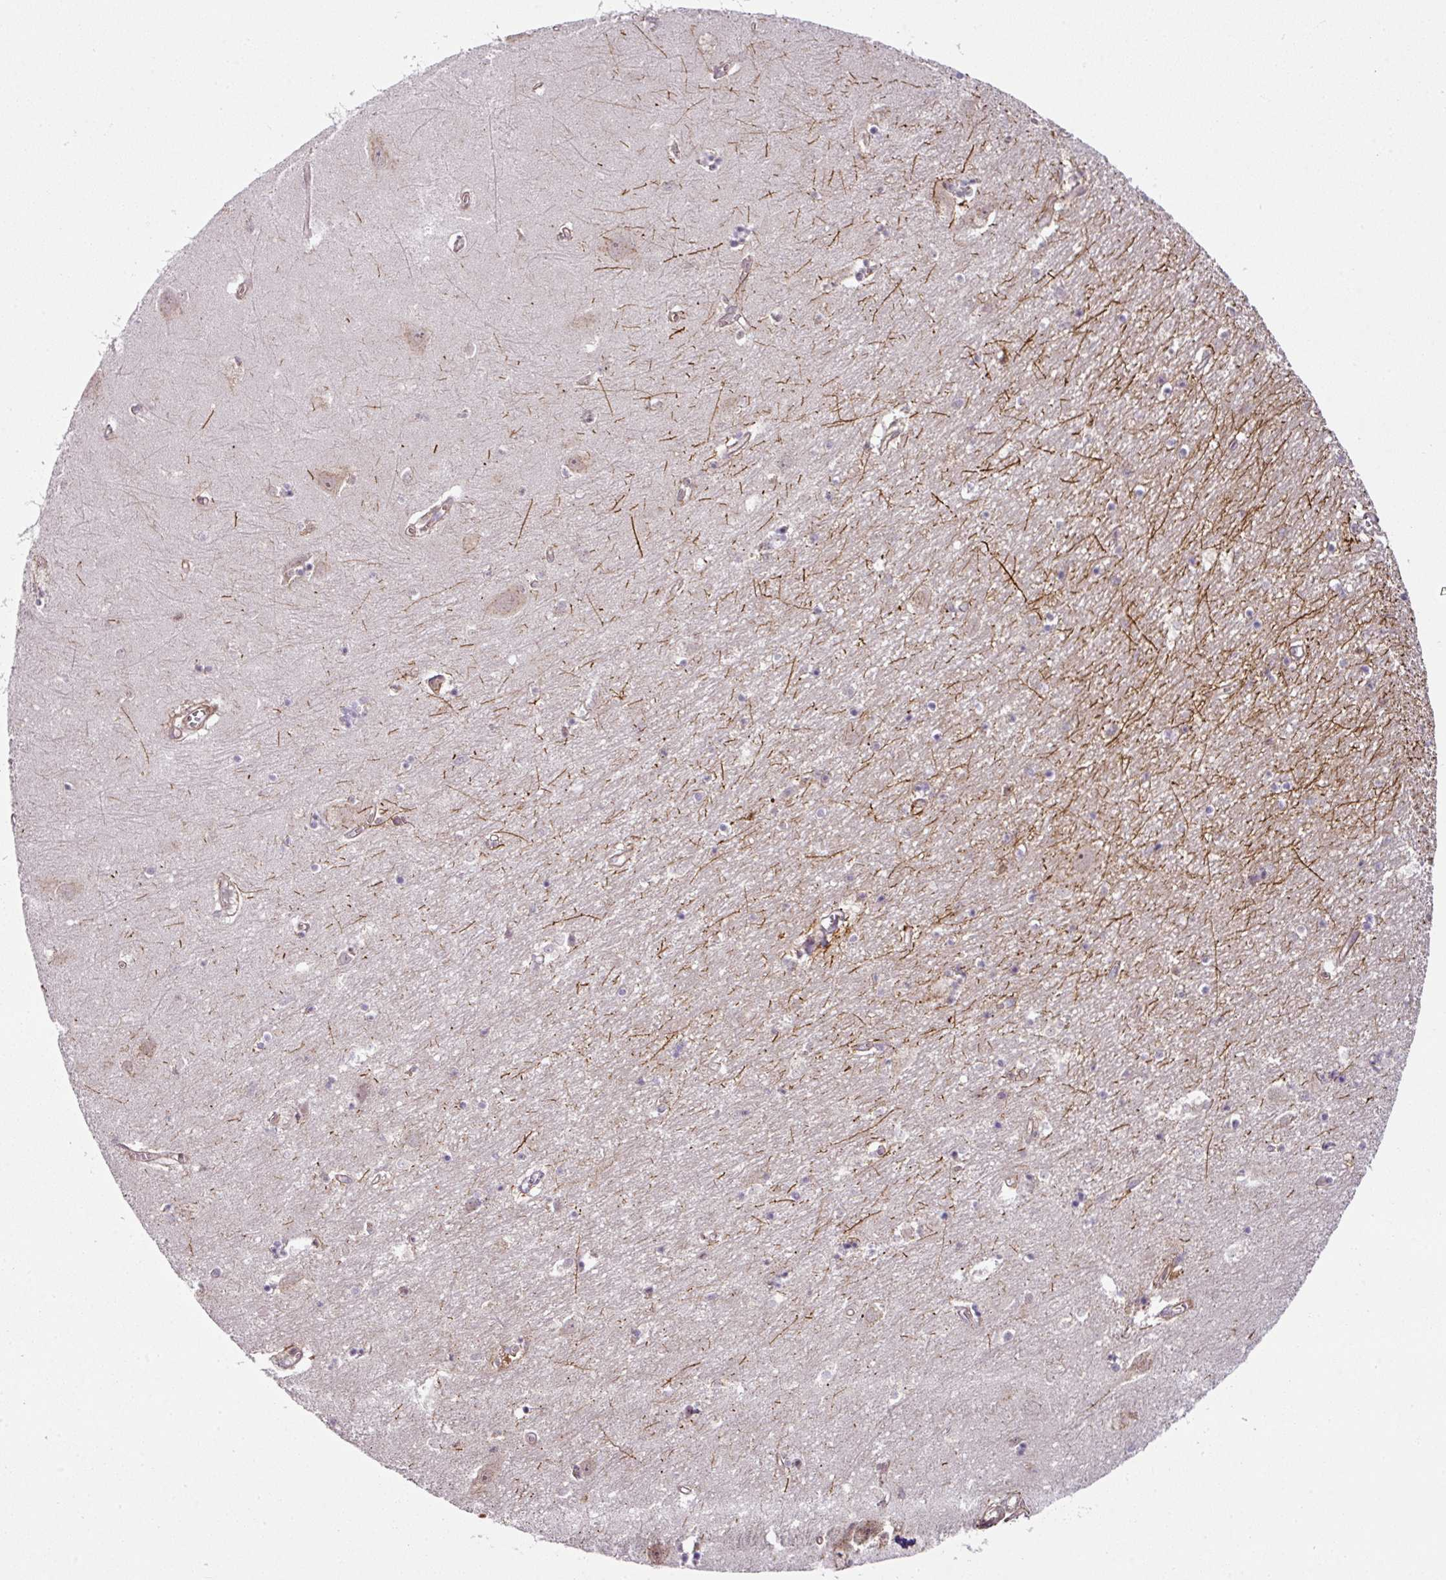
{"staining": {"intensity": "moderate", "quantity": "<25%", "location": "cytoplasmic/membranous"}, "tissue": "hippocampus", "cell_type": "Glial cells", "image_type": "normal", "snomed": [{"axis": "morphology", "description": "Normal tissue, NOS"}, {"axis": "topography", "description": "Hippocampus"}], "caption": "Protein analysis of benign hippocampus reveals moderate cytoplasmic/membranous expression in about <25% of glial cells.", "gene": "ATAT1", "patient": {"sex": "female", "age": 64}}